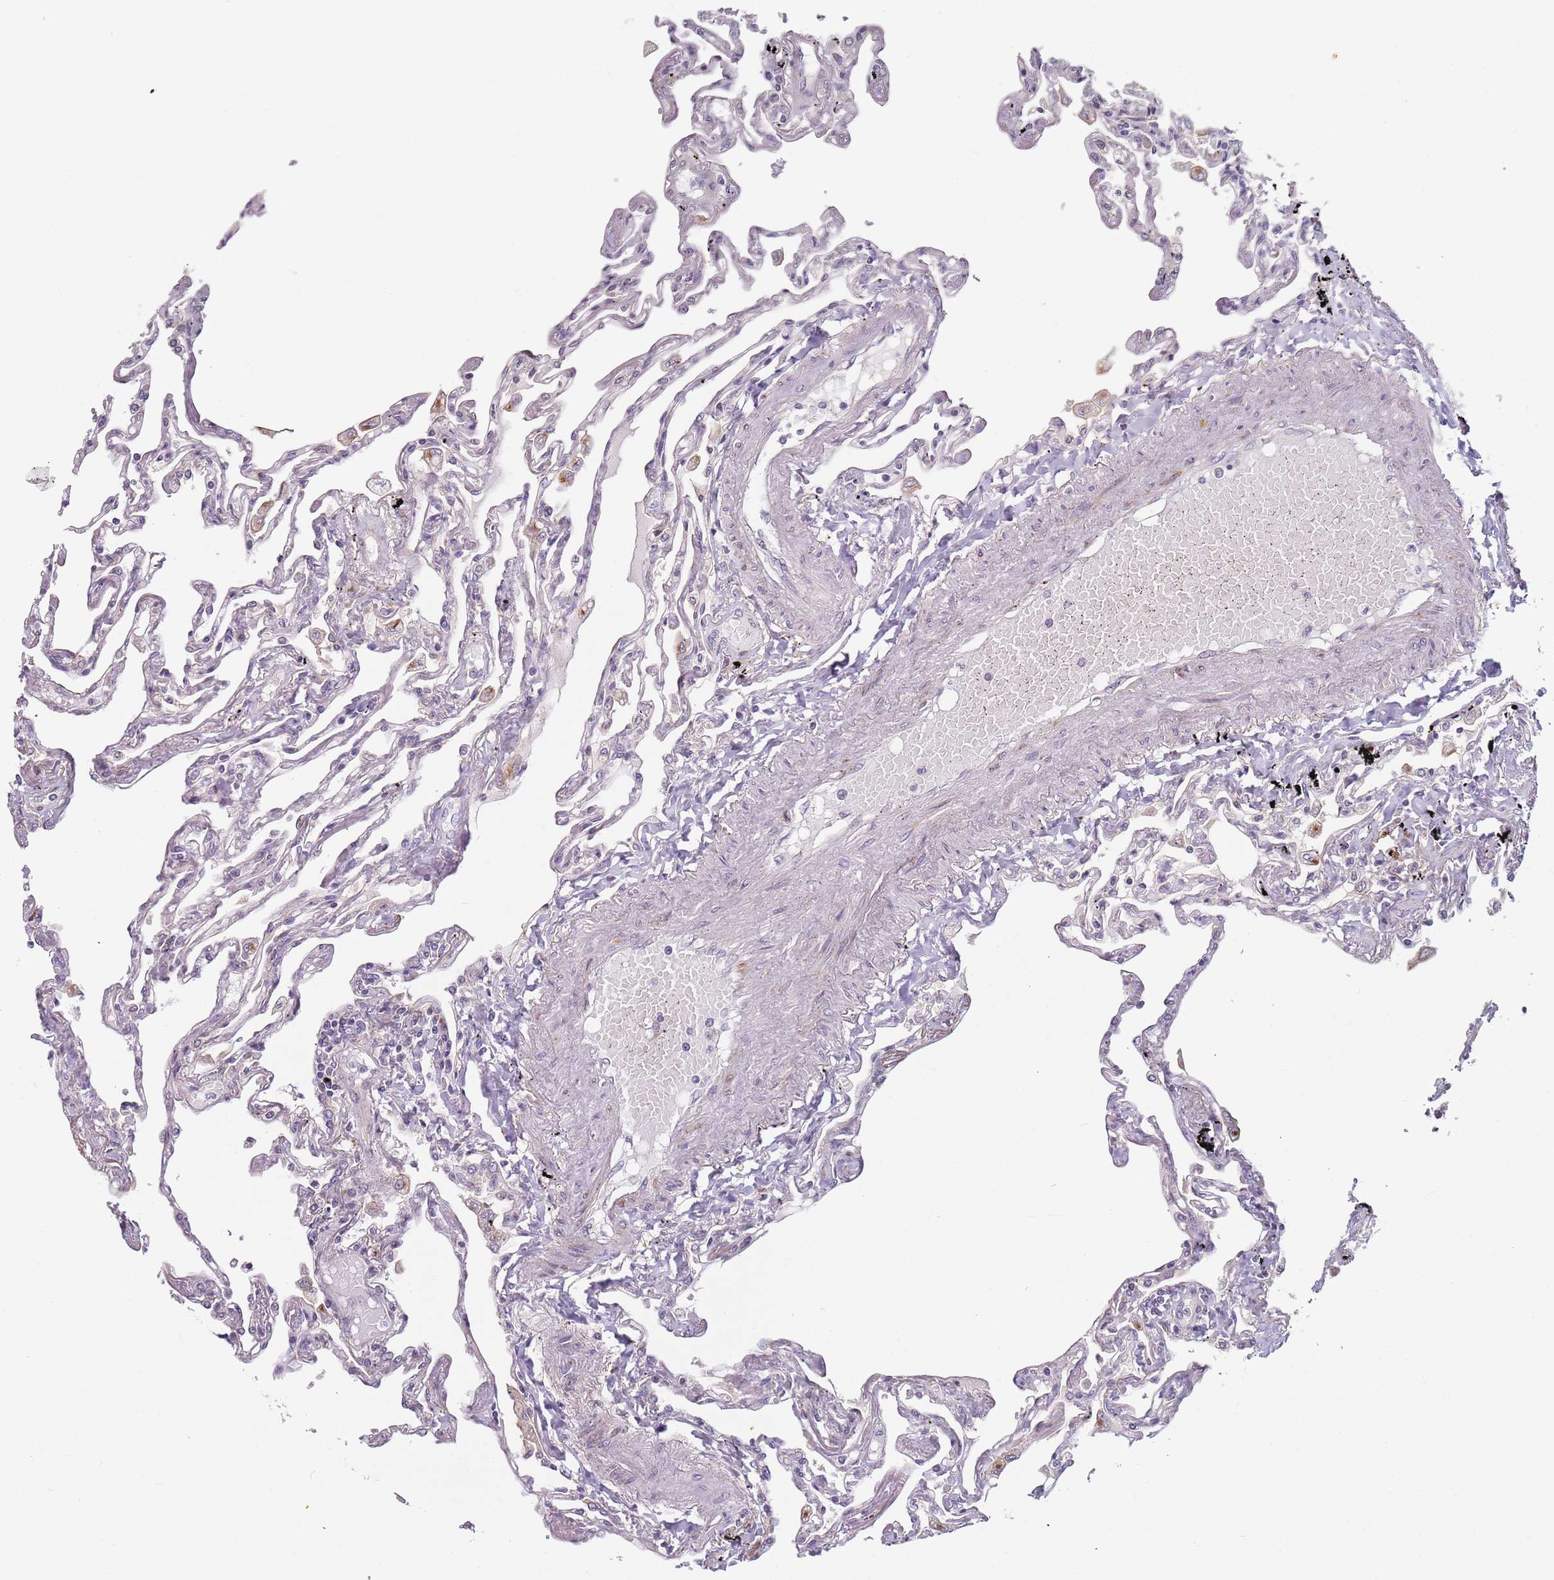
{"staining": {"intensity": "negative", "quantity": "none", "location": "none"}, "tissue": "lung", "cell_type": "Alveolar cells", "image_type": "normal", "snomed": [{"axis": "morphology", "description": "Normal tissue, NOS"}, {"axis": "topography", "description": "Lung"}], "caption": "Lung stained for a protein using immunohistochemistry (IHC) displays no expression alveolar cells.", "gene": "AKTIP", "patient": {"sex": "female", "age": 67}}